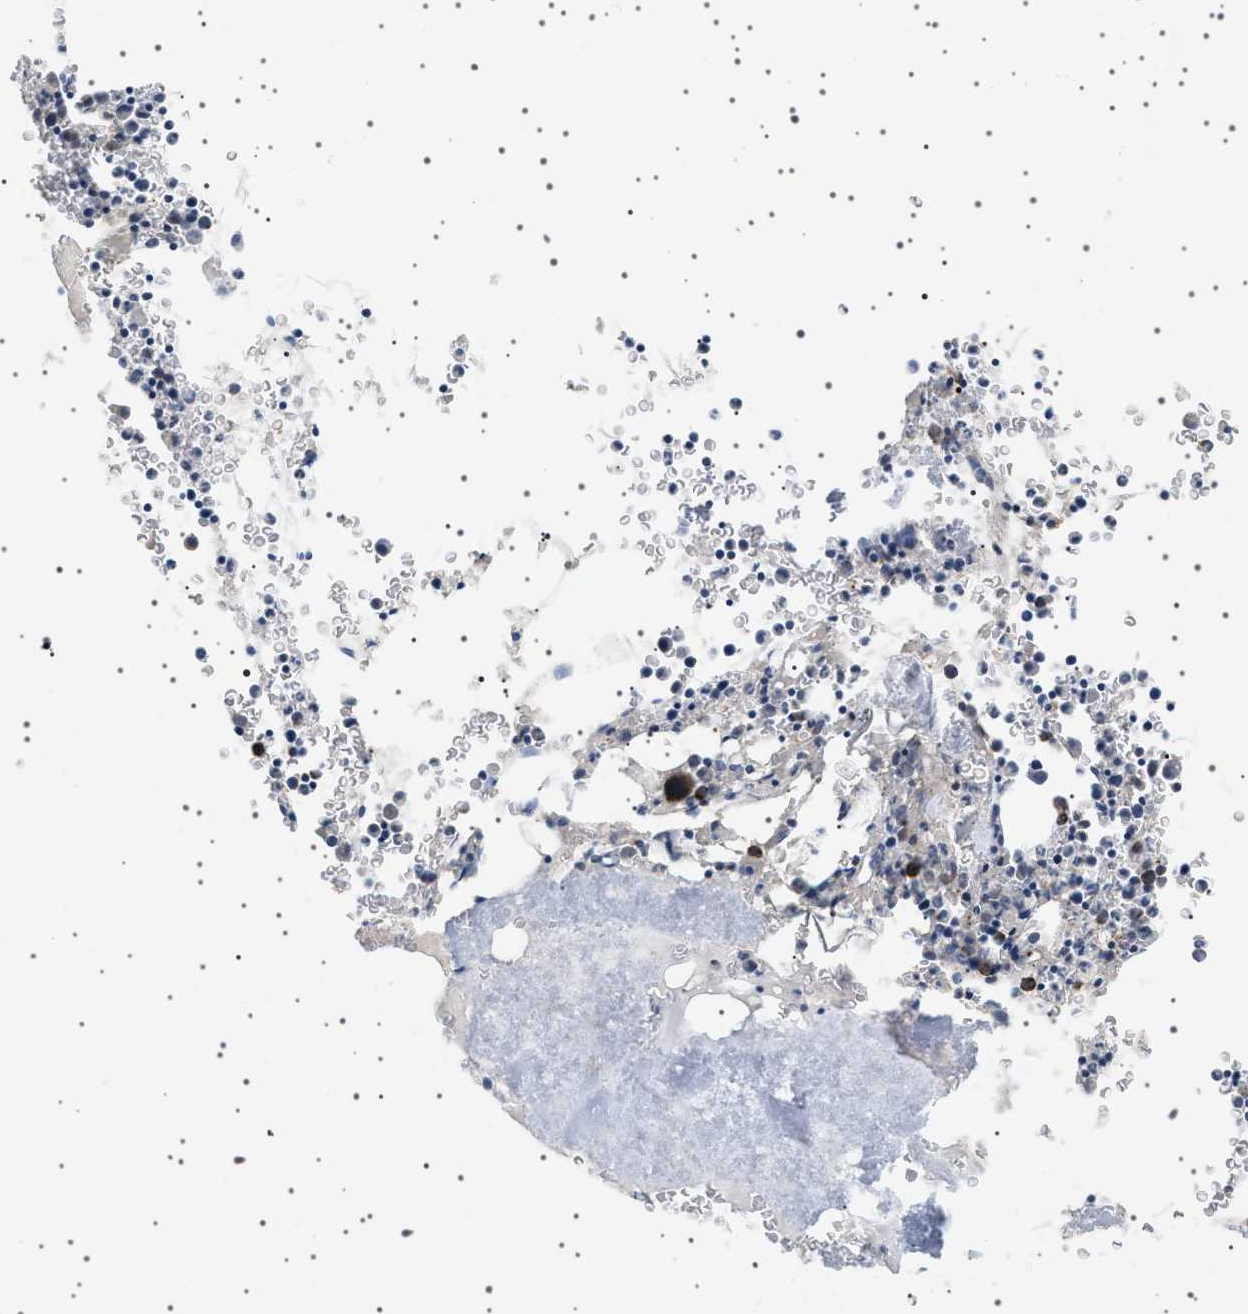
{"staining": {"intensity": "strong", "quantity": "25%-75%", "location": "cytoplasmic/membranous"}, "tissue": "bone marrow", "cell_type": "Hematopoietic cells", "image_type": "normal", "snomed": [{"axis": "morphology", "description": "Normal tissue, NOS"}, {"axis": "morphology", "description": "Inflammation, NOS"}, {"axis": "topography", "description": "Bone marrow"}], "caption": "Human bone marrow stained for a protein (brown) shows strong cytoplasmic/membranous positive positivity in approximately 25%-75% of hematopoietic cells.", "gene": "UBXN8", "patient": {"sex": "male", "age": 37}}